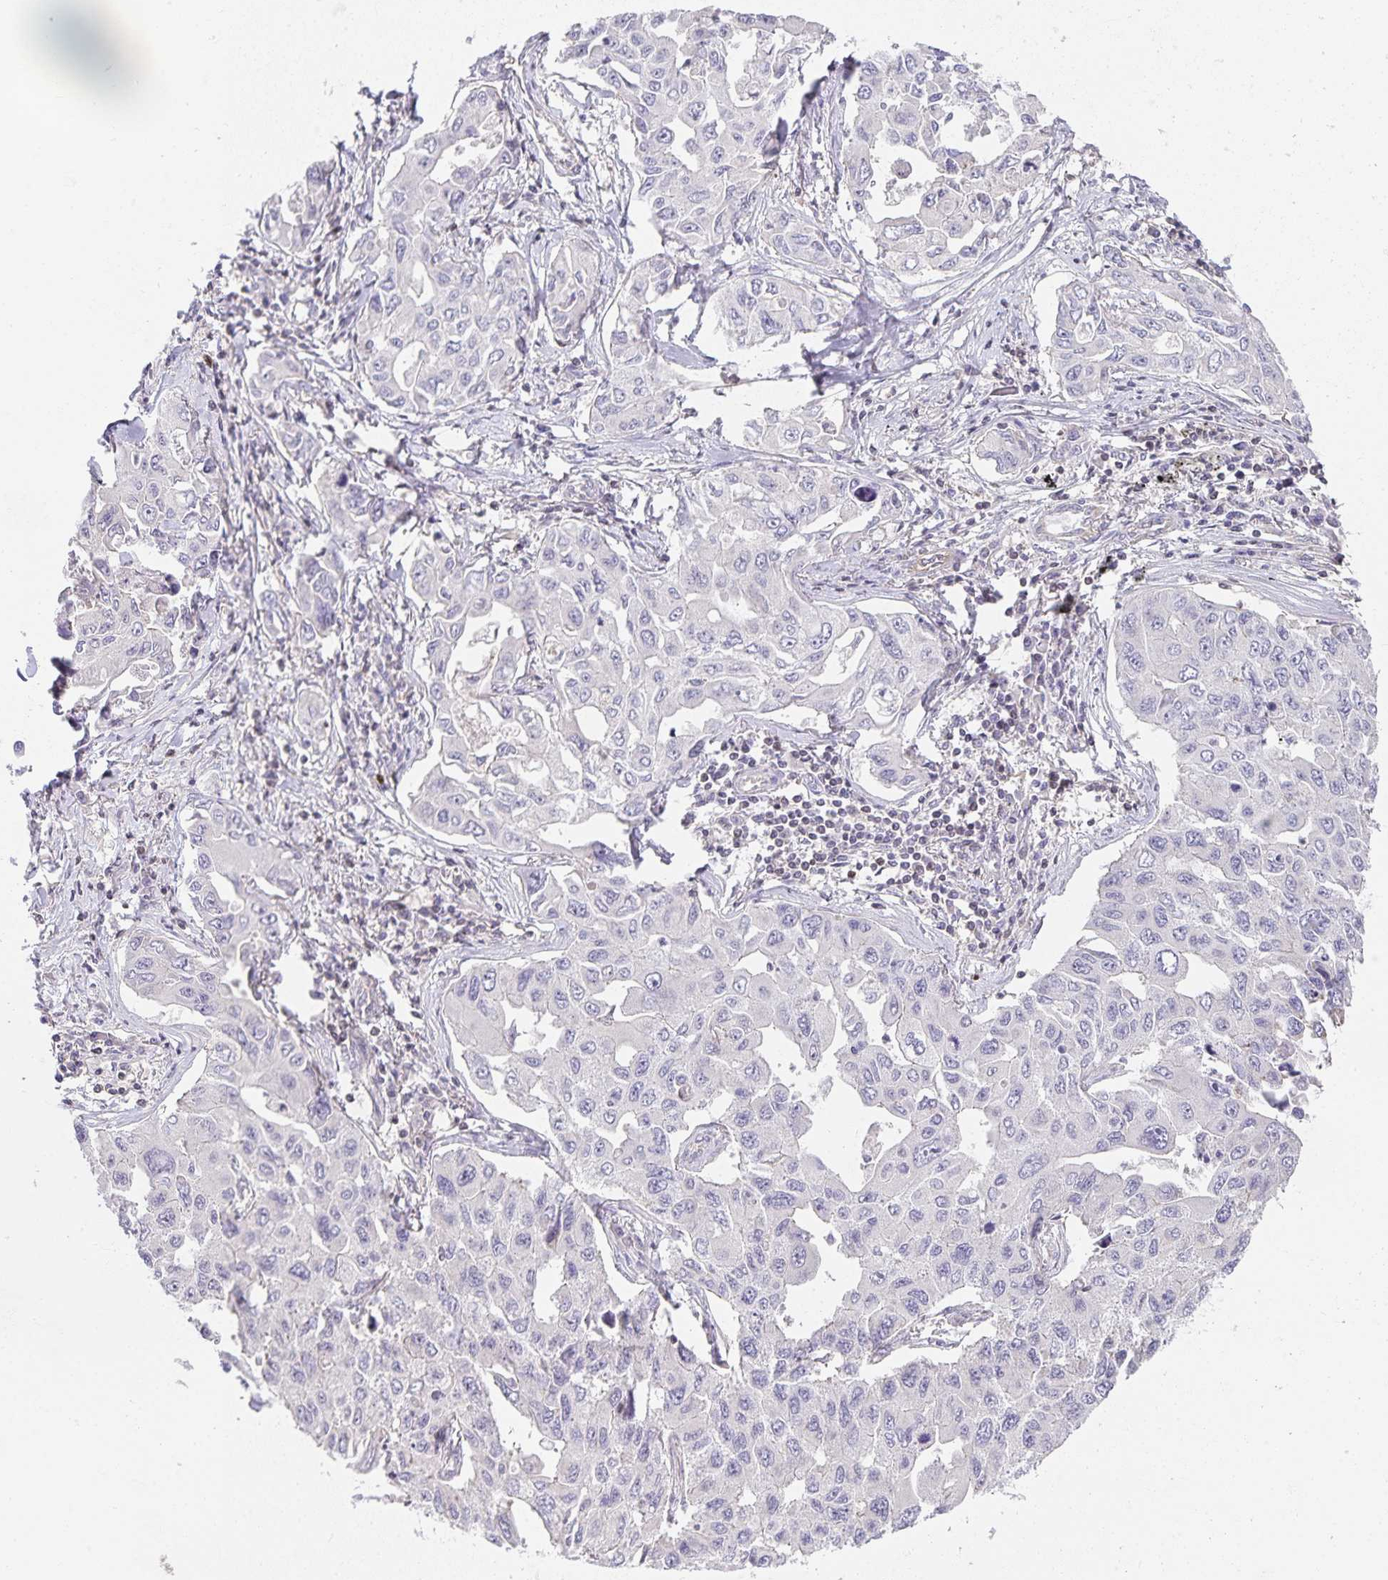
{"staining": {"intensity": "negative", "quantity": "none", "location": "none"}, "tissue": "lung cancer", "cell_type": "Tumor cells", "image_type": "cancer", "snomed": [{"axis": "morphology", "description": "Adenocarcinoma, NOS"}, {"axis": "topography", "description": "Lung"}], "caption": "Protein analysis of lung adenocarcinoma exhibits no significant positivity in tumor cells.", "gene": "GATA3", "patient": {"sex": "male", "age": 64}}